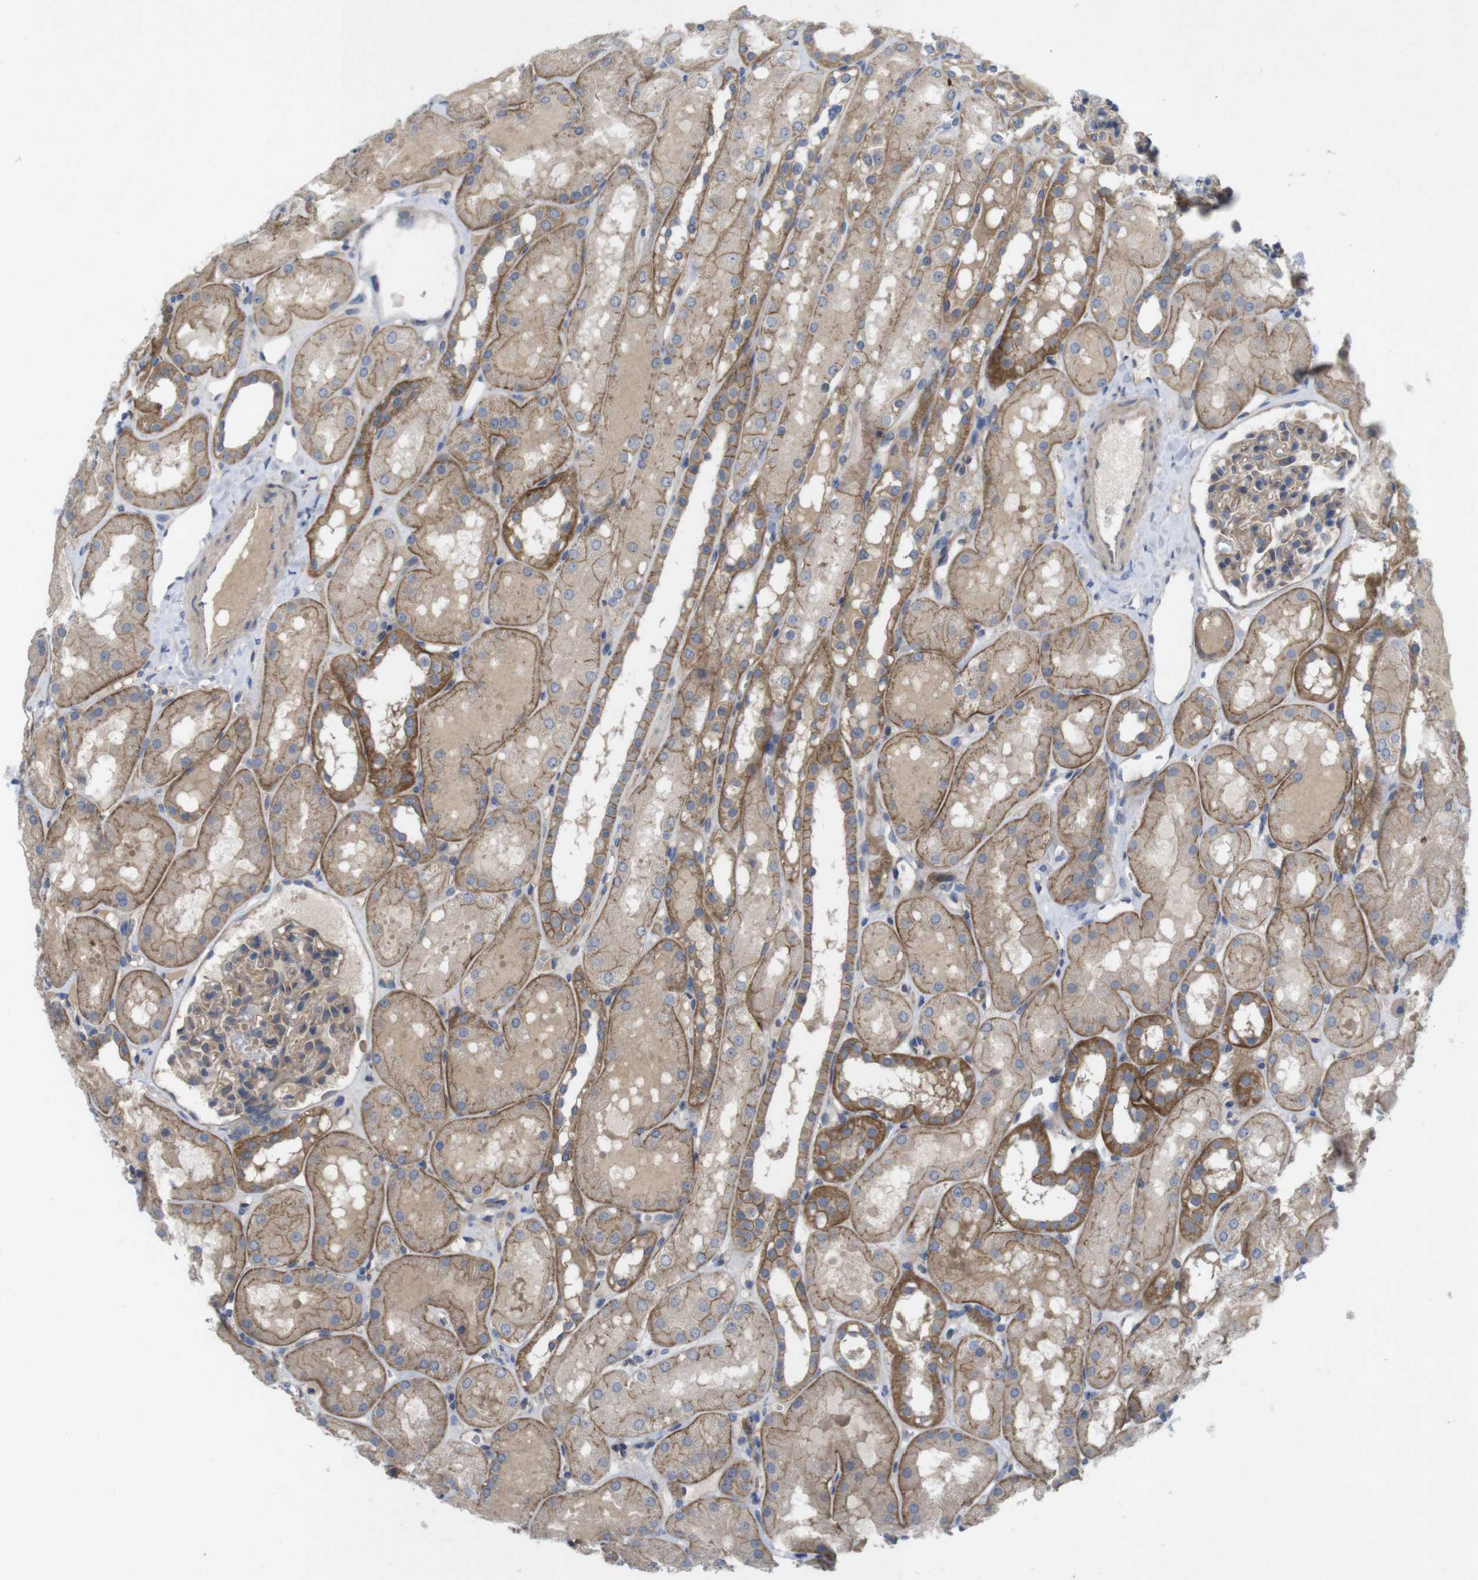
{"staining": {"intensity": "moderate", "quantity": ">75%", "location": "cytoplasmic/membranous"}, "tissue": "kidney", "cell_type": "Cells in glomeruli", "image_type": "normal", "snomed": [{"axis": "morphology", "description": "Normal tissue, NOS"}, {"axis": "topography", "description": "Kidney"}, {"axis": "topography", "description": "Urinary bladder"}], "caption": "Moderate cytoplasmic/membranous staining for a protein is identified in about >75% of cells in glomeruli of unremarkable kidney using IHC.", "gene": "KIDINS220", "patient": {"sex": "male", "age": 16}}